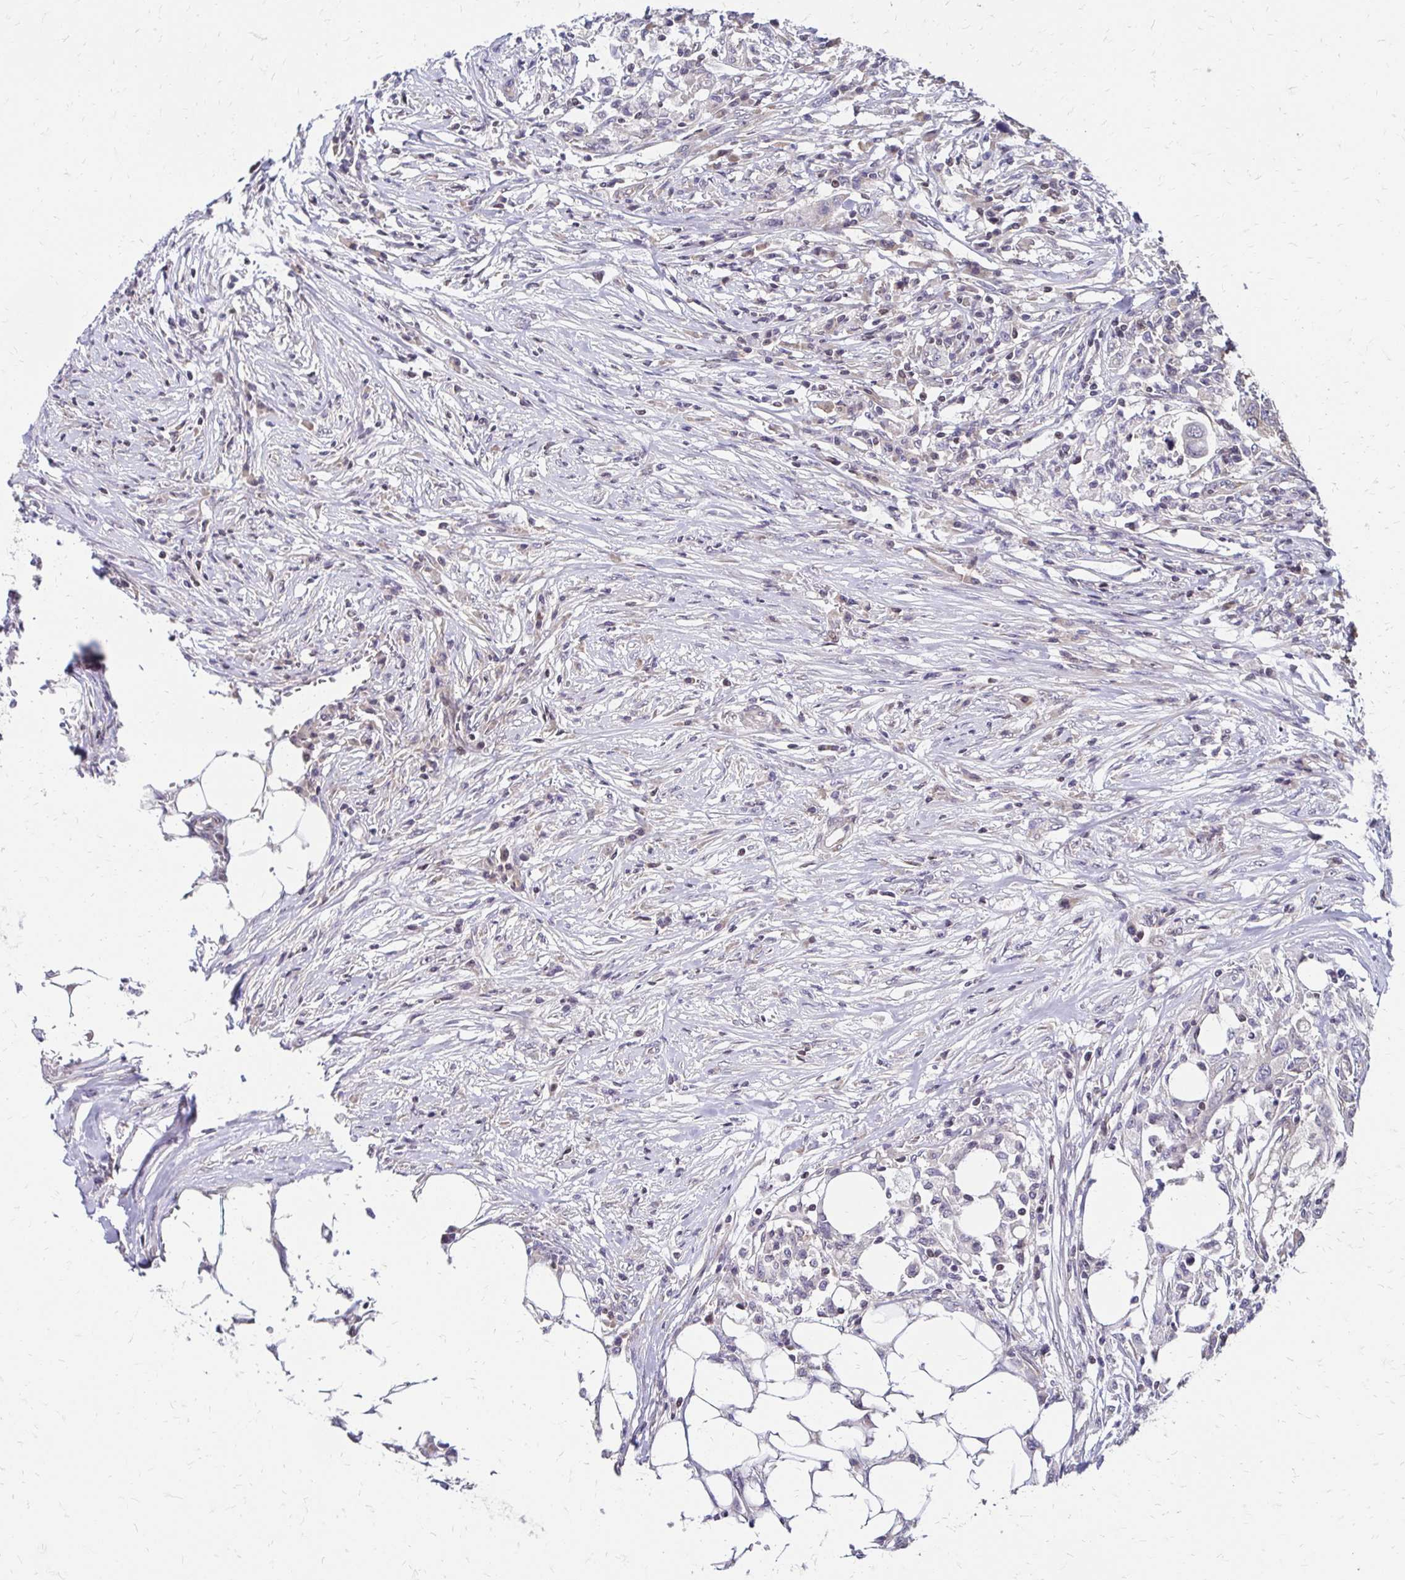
{"staining": {"intensity": "negative", "quantity": "none", "location": "none"}, "tissue": "colorectal cancer", "cell_type": "Tumor cells", "image_type": "cancer", "snomed": [{"axis": "morphology", "description": "Adenocarcinoma, NOS"}, {"axis": "topography", "description": "Colon"}], "caption": "Colorectal adenocarcinoma was stained to show a protein in brown. There is no significant staining in tumor cells.", "gene": "CBX7", "patient": {"sex": "male", "age": 71}}